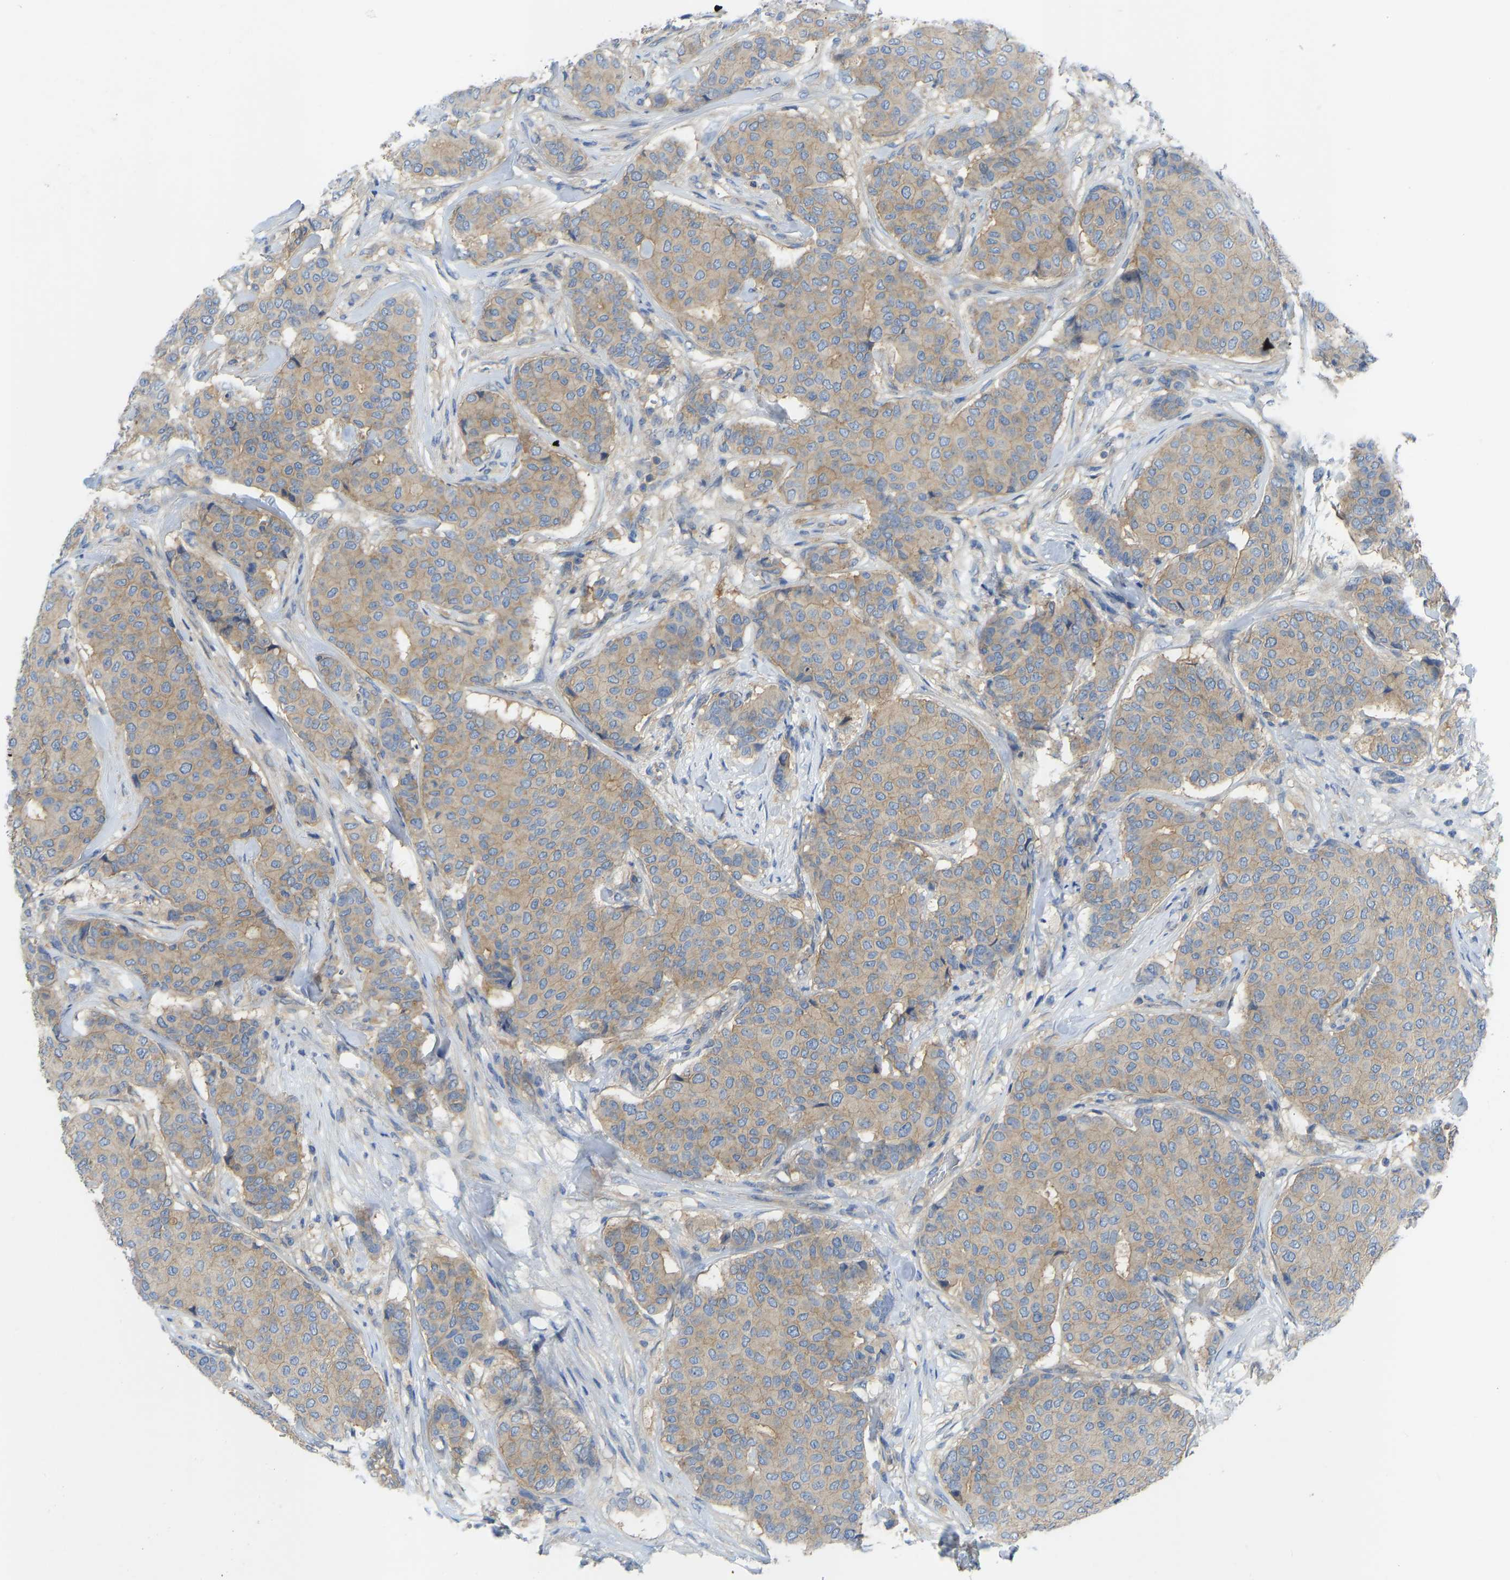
{"staining": {"intensity": "weak", "quantity": ">75%", "location": "cytoplasmic/membranous"}, "tissue": "breast cancer", "cell_type": "Tumor cells", "image_type": "cancer", "snomed": [{"axis": "morphology", "description": "Duct carcinoma"}, {"axis": "topography", "description": "Breast"}], "caption": "A high-resolution photomicrograph shows immunohistochemistry (IHC) staining of breast cancer (intraductal carcinoma), which shows weak cytoplasmic/membranous positivity in approximately >75% of tumor cells.", "gene": "PPP3CA", "patient": {"sex": "female", "age": 75}}